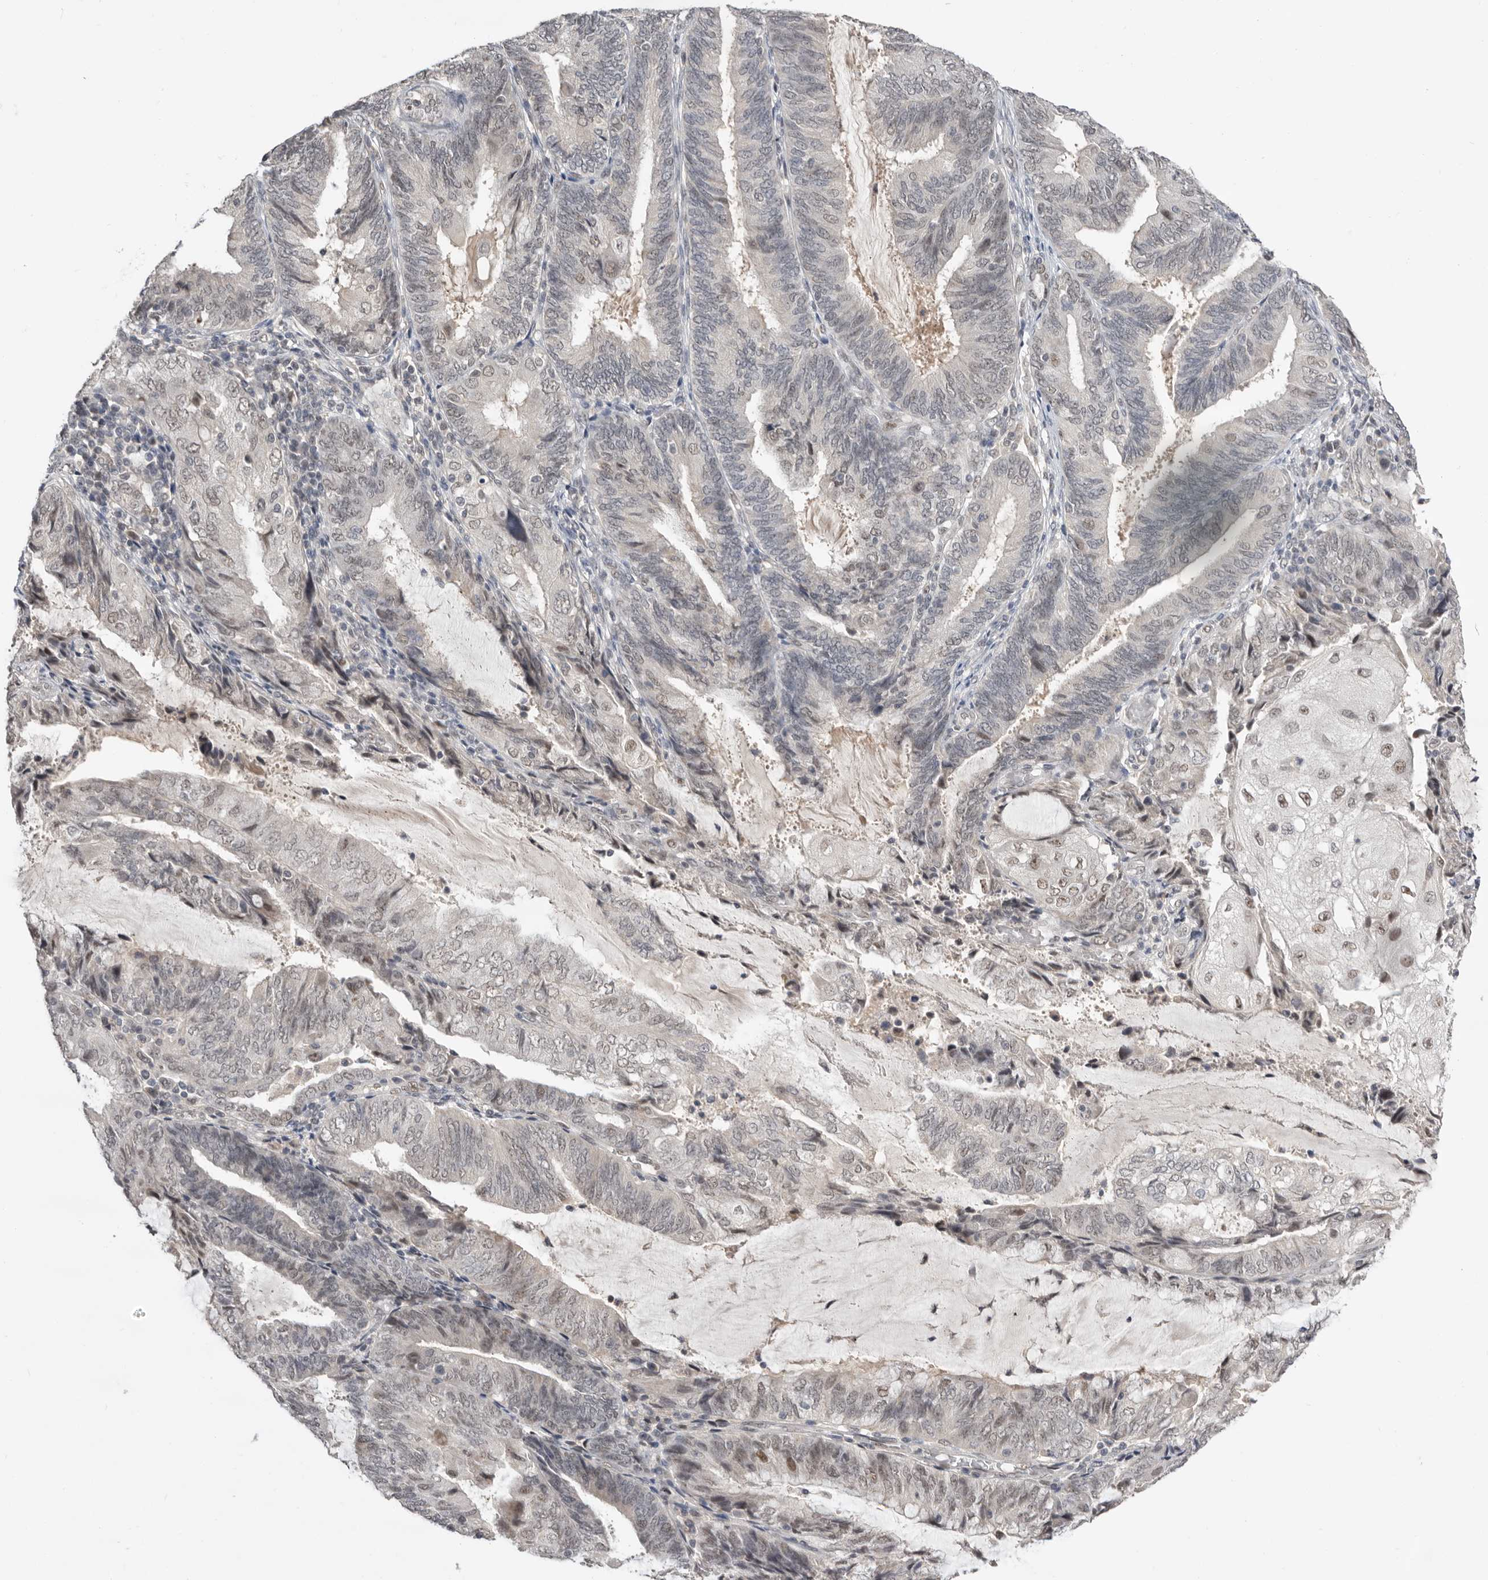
{"staining": {"intensity": "weak", "quantity": "<25%", "location": "nuclear"}, "tissue": "endometrial cancer", "cell_type": "Tumor cells", "image_type": "cancer", "snomed": [{"axis": "morphology", "description": "Adenocarcinoma, NOS"}, {"axis": "topography", "description": "Endometrium"}], "caption": "The micrograph reveals no significant expression in tumor cells of endometrial cancer (adenocarcinoma).", "gene": "BRCA2", "patient": {"sex": "female", "age": 81}}